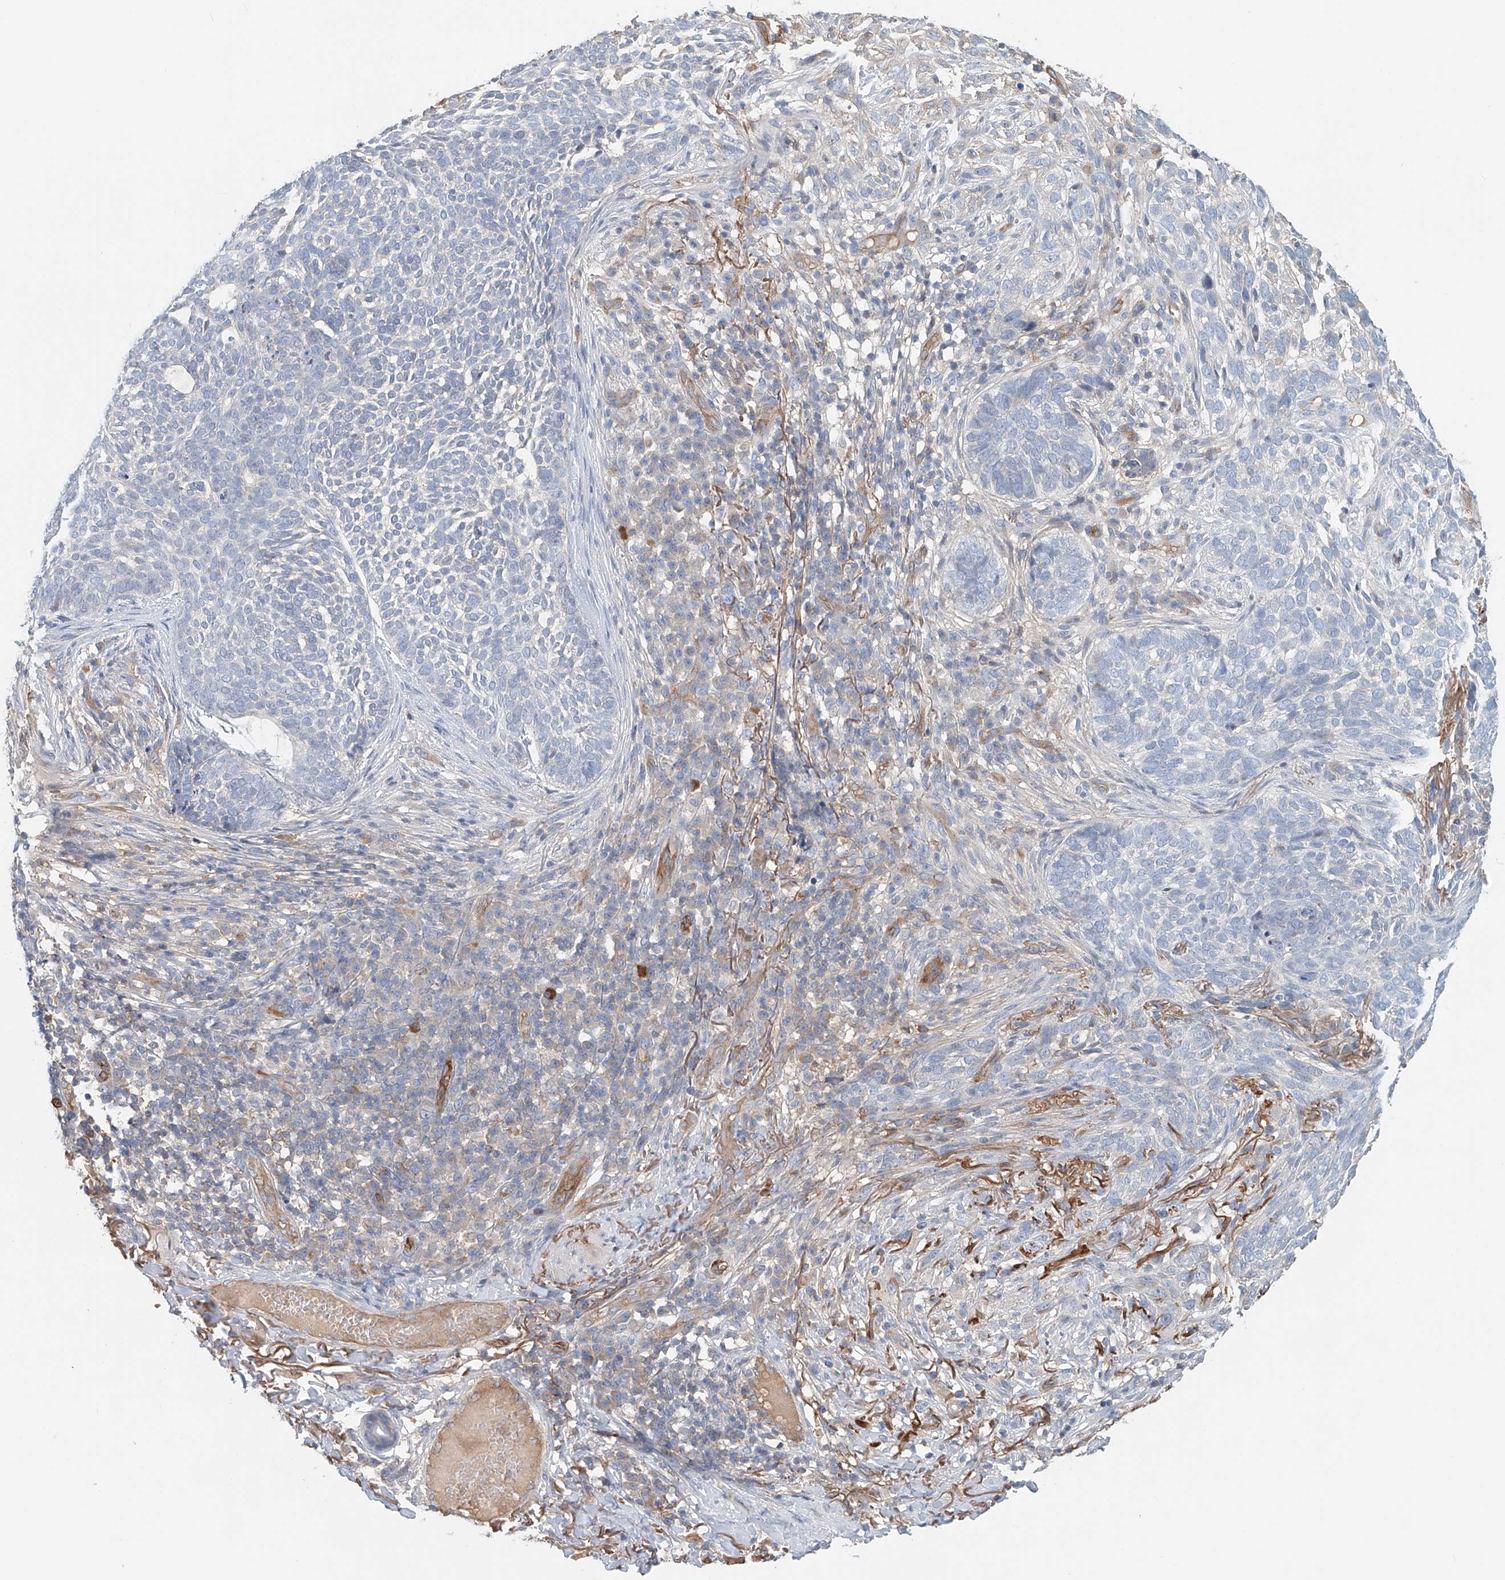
{"staining": {"intensity": "negative", "quantity": "none", "location": "none"}, "tissue": "skin cancer", "cell_type": "Tumor cells", "image_type": "cancer", "snomed": [{"axis": "morphology", "description": "Basal cell carcinoma"}, {"axis": "topography", "description": "Skin"}], "caption": "Immunohistochemistry (IHC) of human skin cancer shows no positivity in tumor cells.", "gene": "FRYL", "patient": {"sex": "female", "age": 64}}